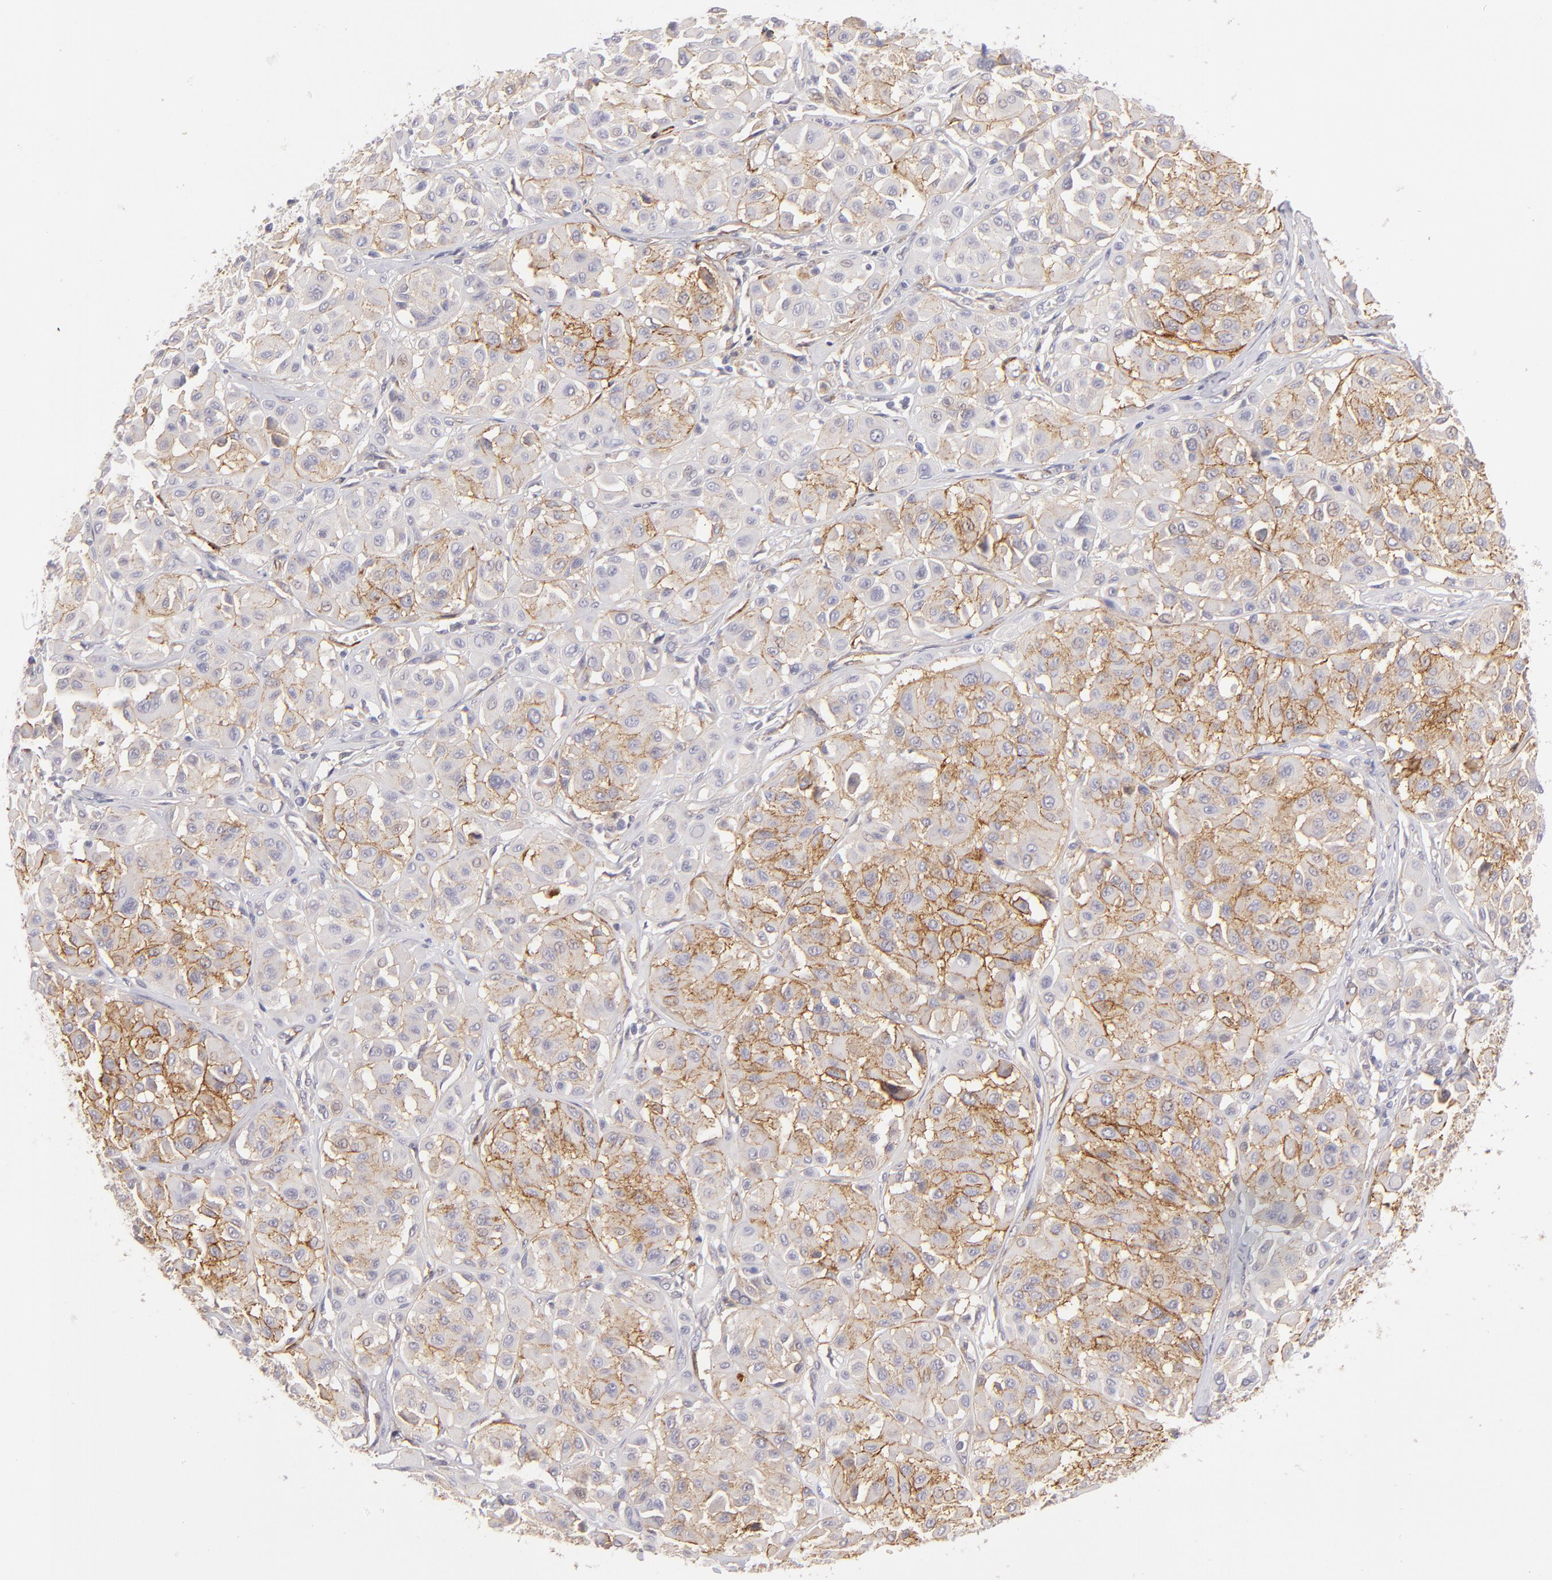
{"staining": {"intensity": "moderate", "quantity": ">75%", "location": "cytoplasmic/membranous"}, "tissue": "melanoma", "cell_type": "Tumor cells", "image_type": "cancer", "snomed": [{"axis": "morphology", "description": "Malignant melanoma, Metastatic site"}, {"axis": "topography", "description": "Soft tissue"}], "caption": "Immunohistochemistry micrograph of neoplastic tissue: malignant melanoma (metastatic site) stained using IHC reveals medium levels of moderate protein expression localized specifically in the cytoplasmic/membranous of tumor cells, appearing as a cytoplasmic/membranous brown color.", "gene": "THBD", "patient": {"sex": "male", "age": 41}}